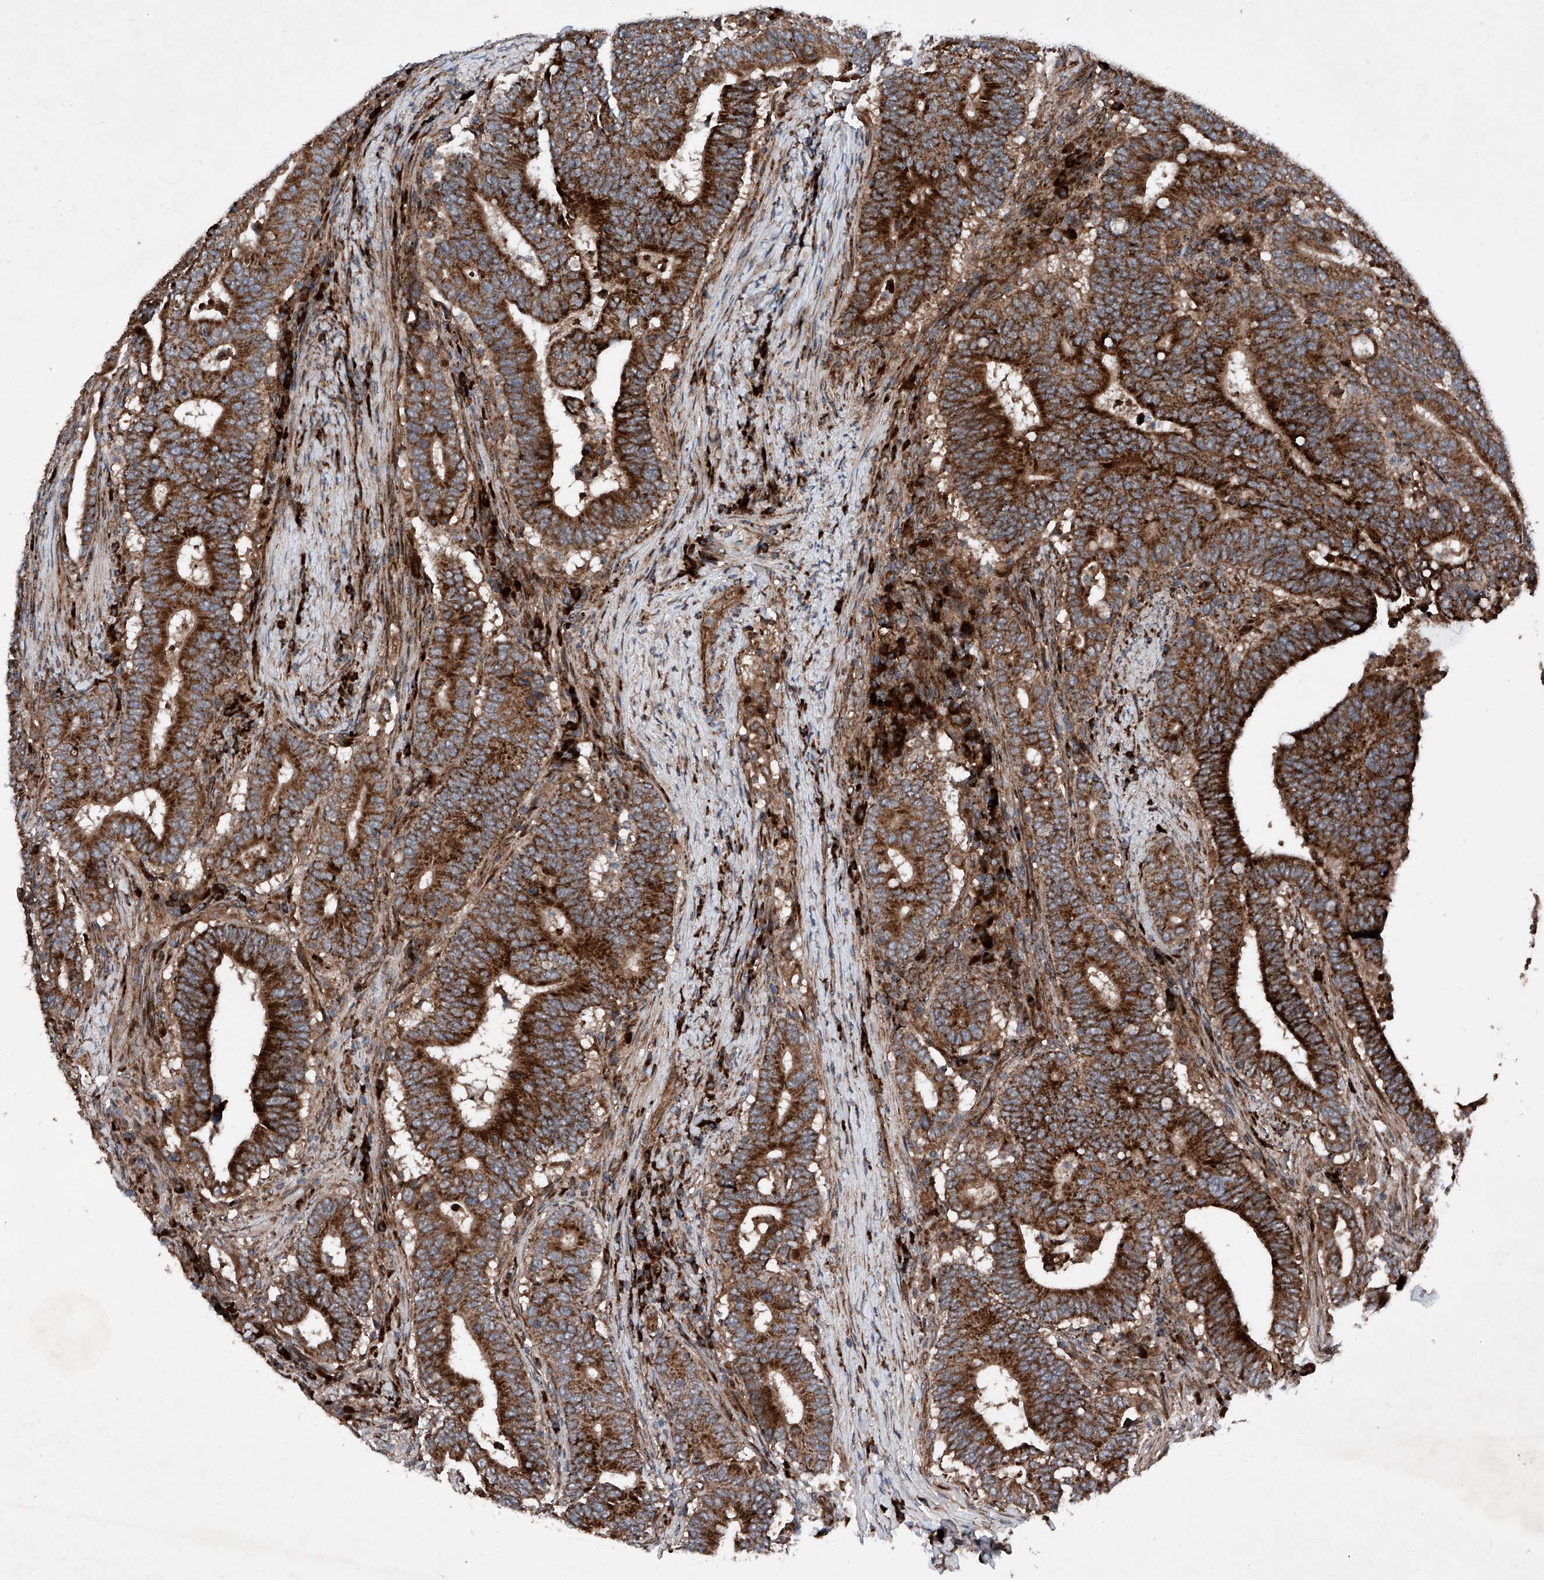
{"staining": {"intensity": "strong", "quantity": ">75%", "location": "cytoplasmic/membranous"}, "tissue": "colorectal cancer", "cell_type": "Tumor cells", "image_type": "cancer", "snomed": [{"axis": "morphology", "description": "Adenocarcinoma, NOS"}, {"axis": "topography", "description": "Colon"}], "caption": "Immunohistochemical staining of colorectal adenocarcinoma reveals high levels of strong cytoplasmic/membranous positivity in about >75% of tumor cells.", "gene": "DAD1", "patient": {"sex": "female", "age": 66}}